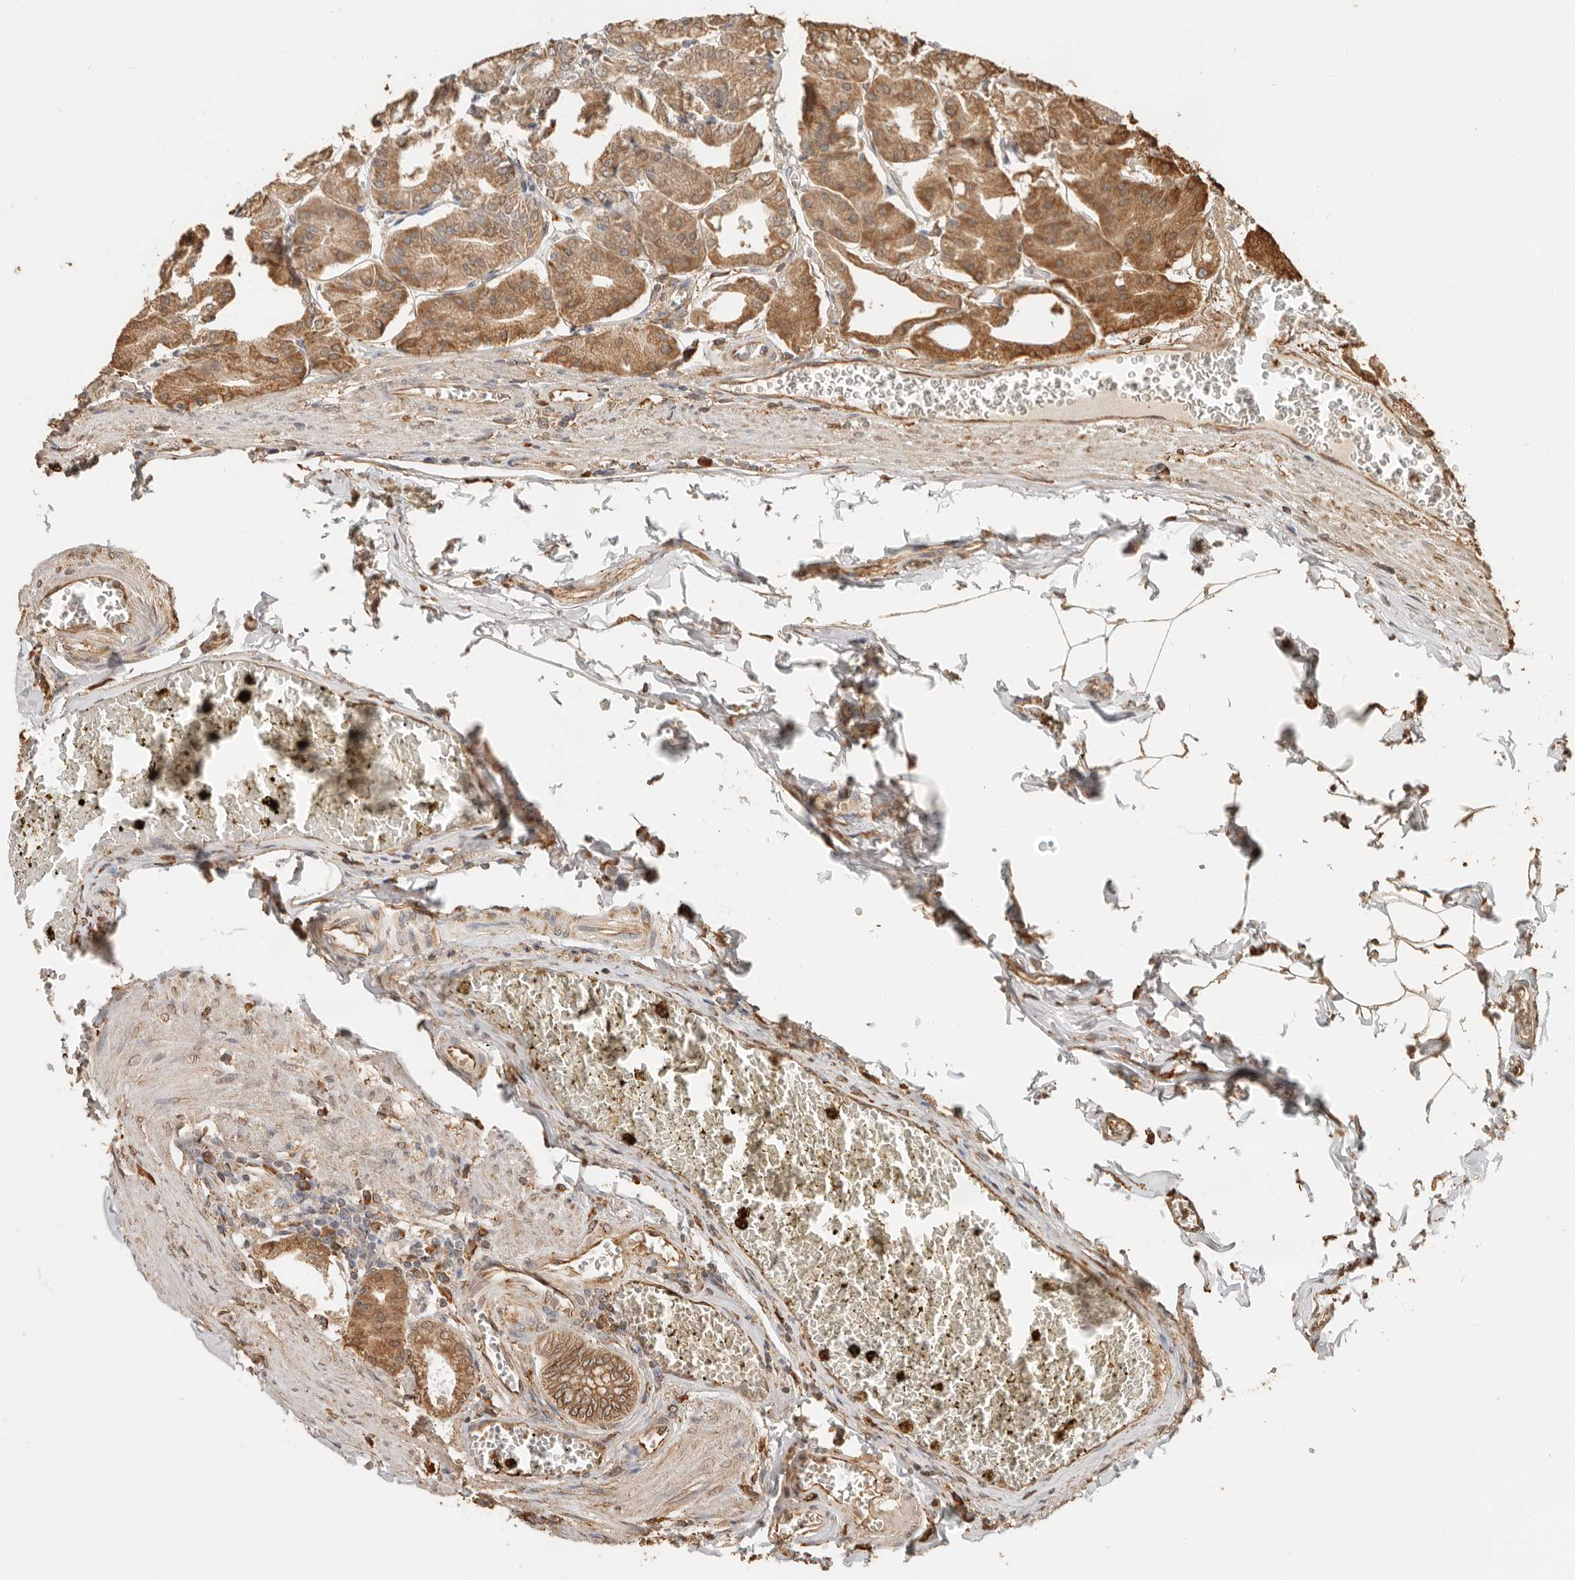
{"staining": {"intensity": "moderate", "quantity": "25%-75%", "location": "cytoplasmic/membranous"}, "tissue": "stomach", "cell_type": "Glandular cells", "image_type": "normal", "snomed": [{"axis": "morphology", "description": "Normal tissue, NOS"}, {"axis": "topography", "description": "Stomach, lower"}], "caption": "This is a histology image of IHC staining of unremarkable stomach, which shows moderate positivity in the cytoplasmic/membranous of glandular cells.", "gene": "ARHGEF10L", "patient": {"sex": "male", "age": 71}}